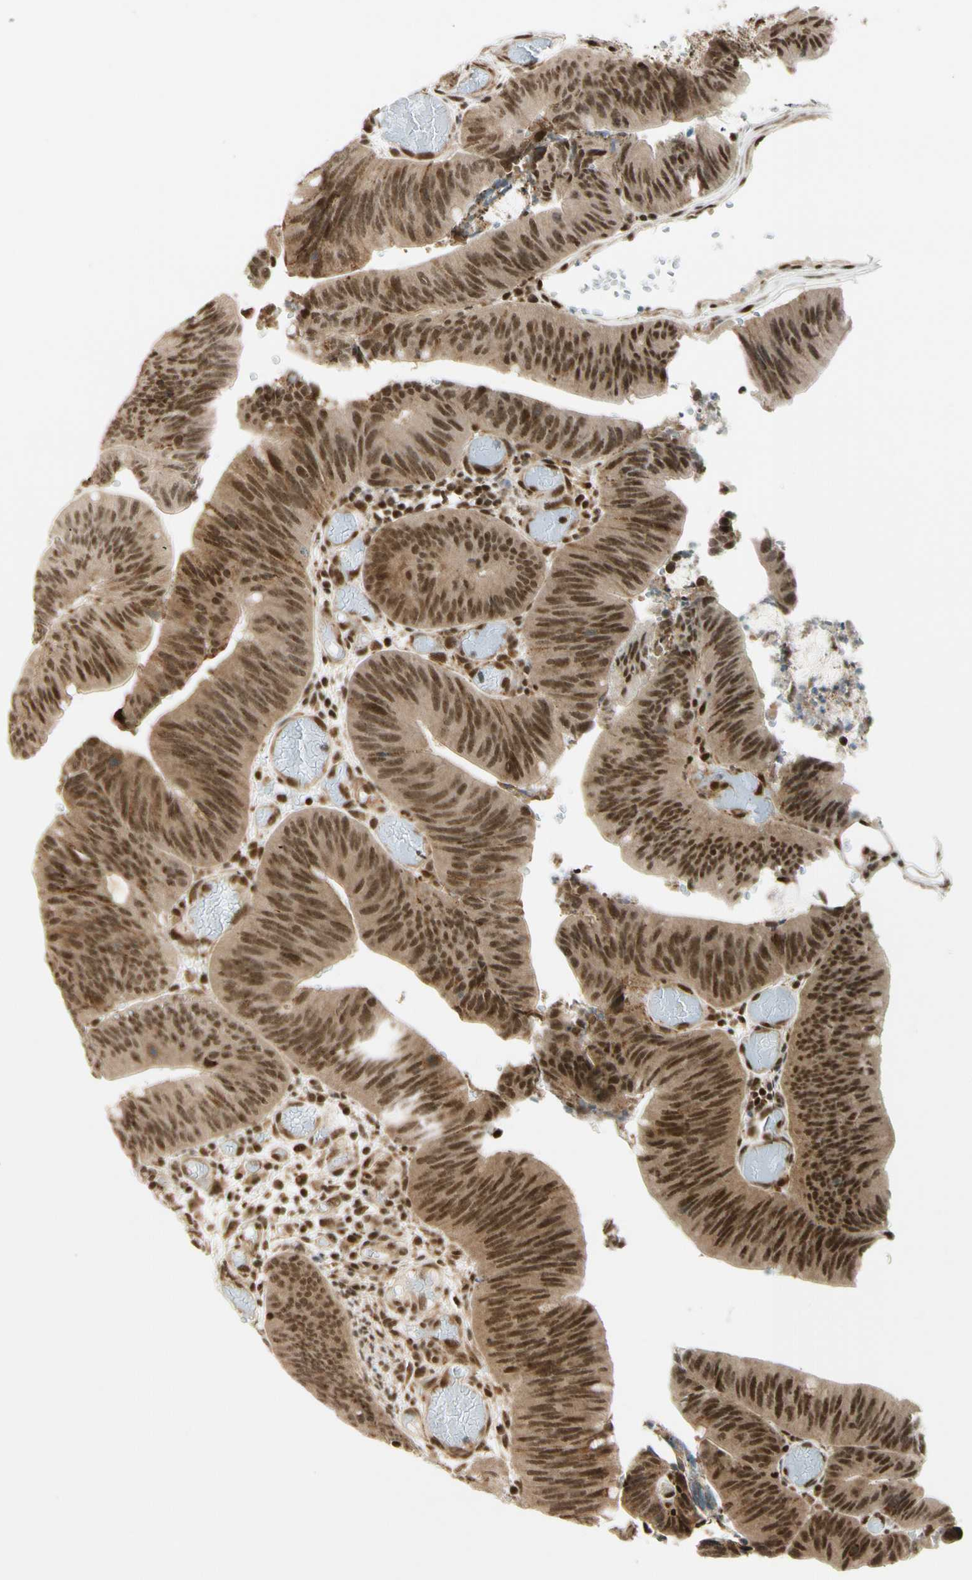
{"staining": {"intensity": "moderate", "quantity": ">75%", "location": "cytoplasmic/membranous,nuclear"}, "tissue": "colorectal cancer", "cell_type": "Tumor cells", "image_type": "cancer", "snomed": [{"axis": "morphology", "description": "Adenocarcinoma, NOS"}, {"axis": "topography", "description": "Rectum"}], "caption": "Colorectal adenocarcinoma tissue demonstrates moderate cytoplasmic/membranous and nuclear positivity in approximately >75% of tumor cells, visualized by immunohistochemistry. (brown staining indicates protein expression, while blue staining denotes nuclei).", "gene": "DAXX", "patient": {"sex": "female", "age": 66}}